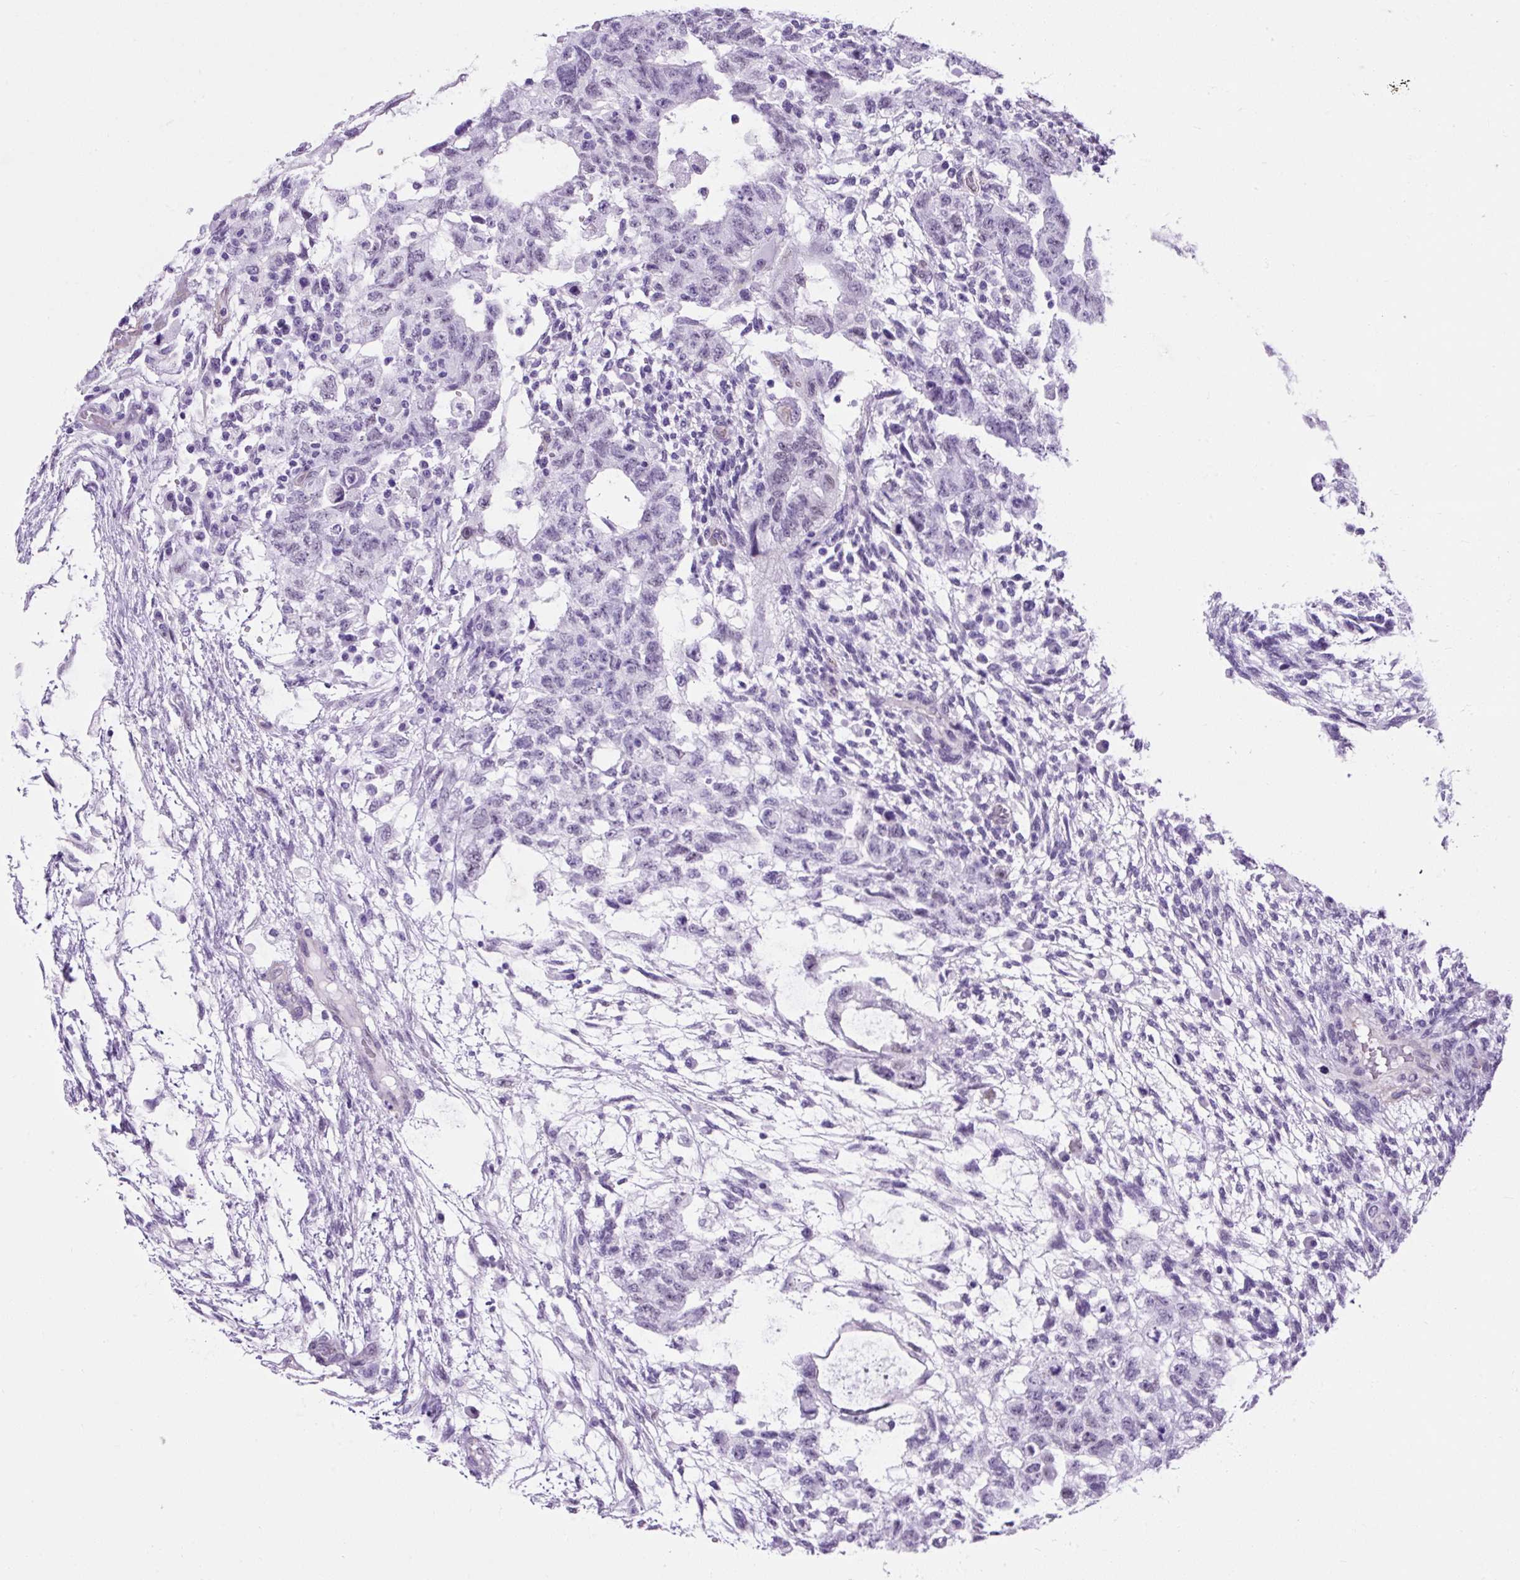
{"staining": {"intensity": "negative", "quantity": "none", "location": "none"}, "tissue": "testis cancer", "cell_type": "Tumor cells", "image_type": "cancer", "snomed": [{"axis": "morphology", "description": "Normal tissue, NOS"}, {"axis": "morphology", "description": "Carcinoma, Embryonal, NOS"}, {"axis": "topography", "description": "Testis"}], "caption": "A high-resolution photomicrograph shows IHC staining of testis cancer, which exhibits no significant positivity in tumor cells.", "gene": "KRT12", "patient": {"sex": "male", "age": 36}}